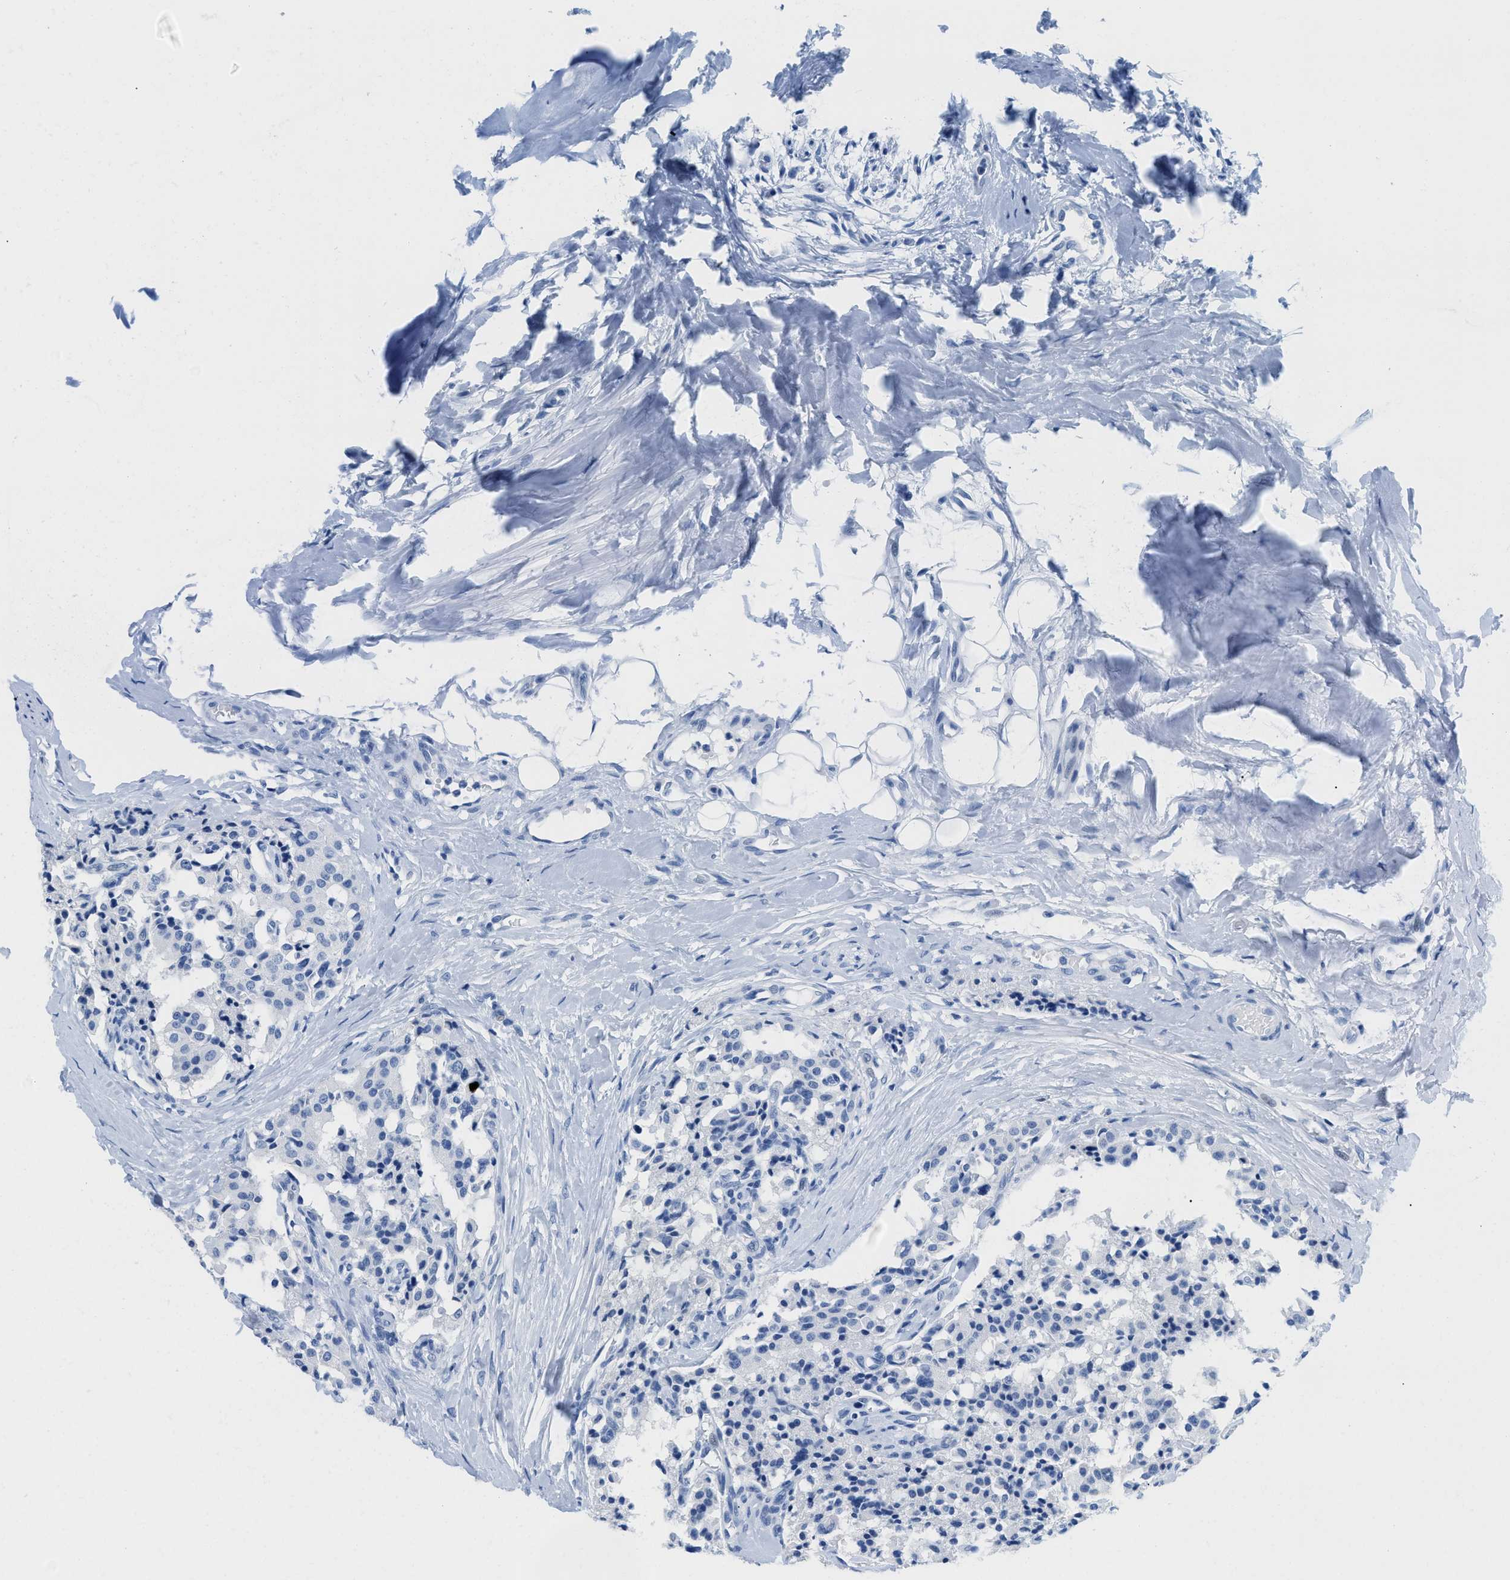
{"staining": {"intensity": "negative", "quantity": "none", "location": "none"}, "tissue": "carcinoid", "cell_type": "Tumor cells", "image_type": "cancer", "snomed": [{"axis": "morphology", "description": "Carcinoid, malignant, NOS"}, {"axis": "topography", "description": "Lung"}], "caption": "A high-resolution micrograph shows immunohistochemistry (IHC) staining of malignant carcinoid, which shows no significant expression in tumor cells.", "gene": "GSN", "patient": {"sex": "male", "age": 30}}